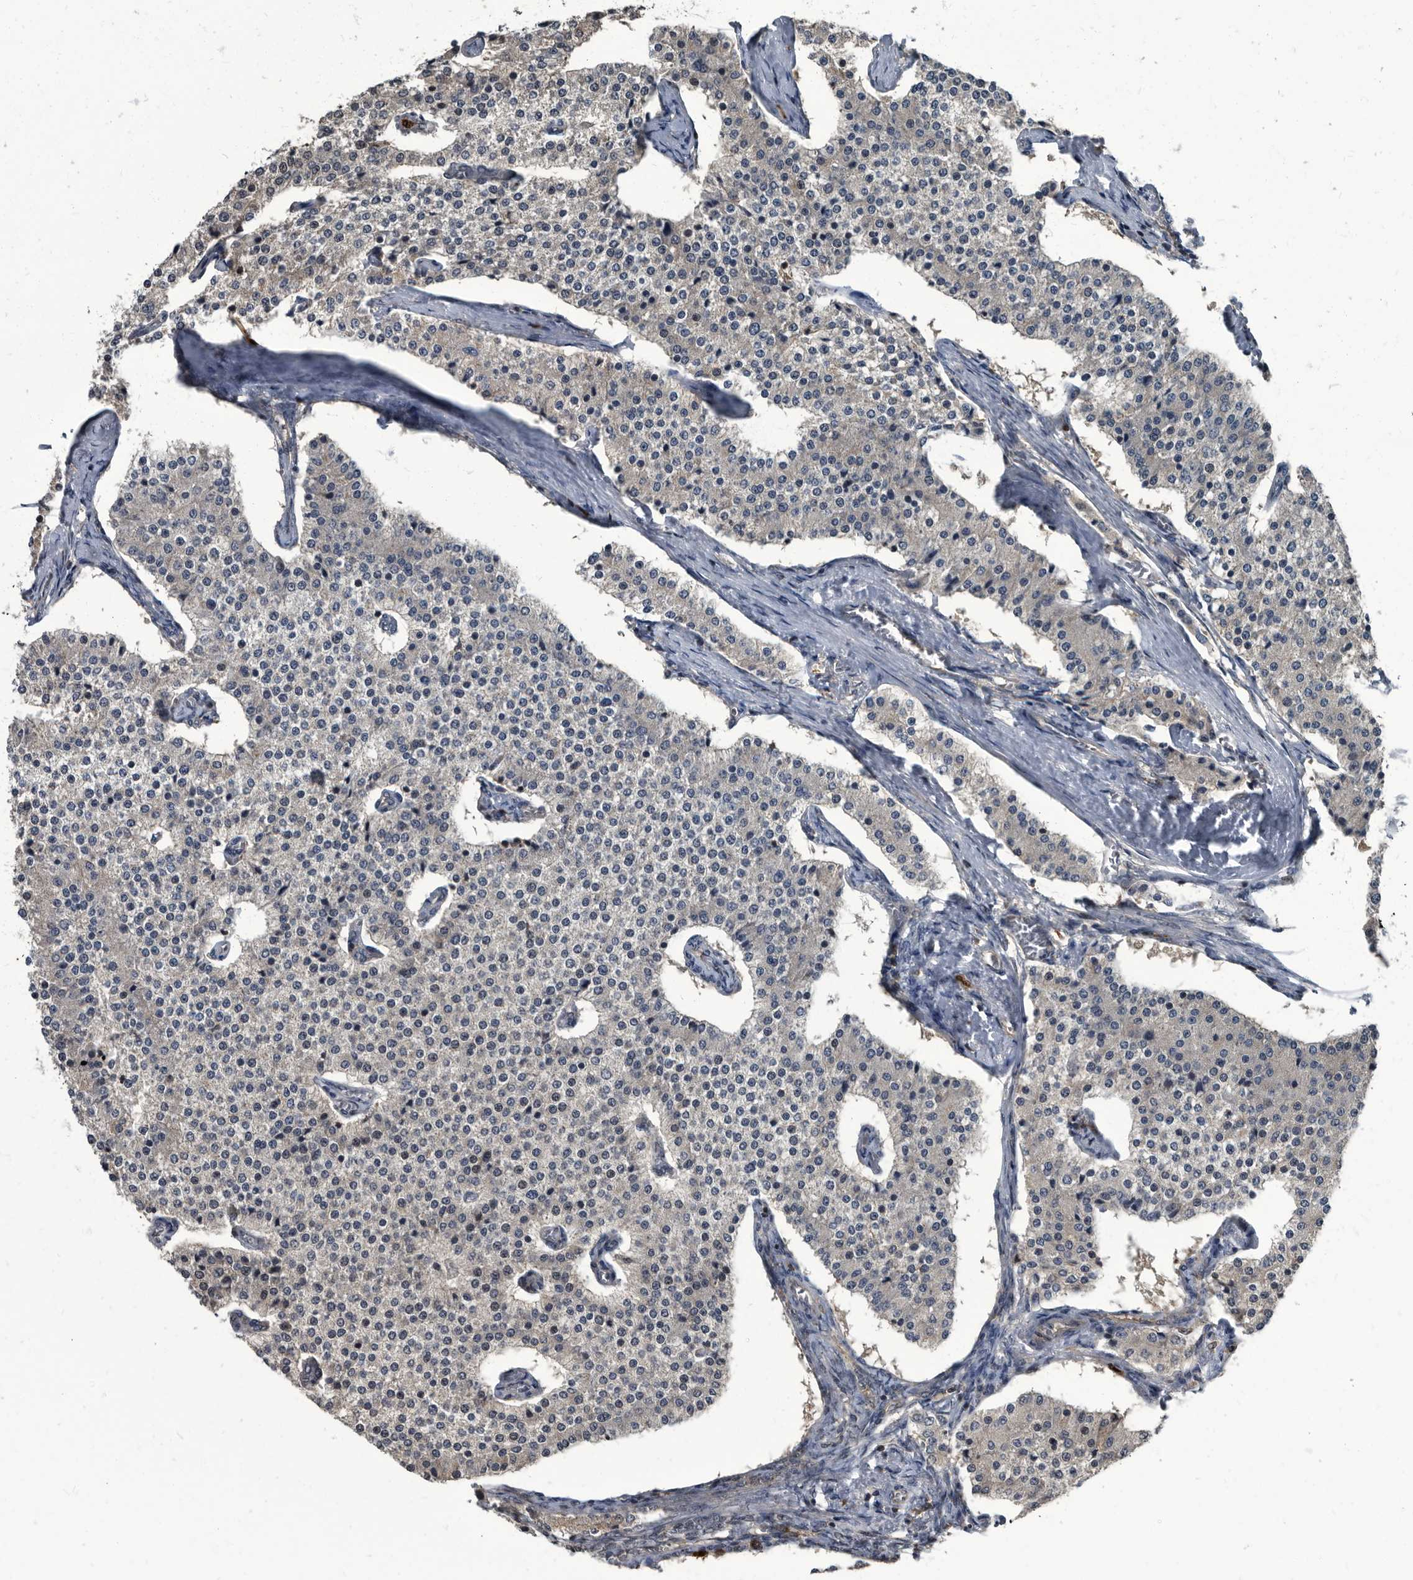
{"staining": {"intensity": "negative", "quantity": "none", "location": "none"}, "tissue": "carcinoid", "cell_type": "Tumor cells", "image_type": "cancer", "snomed": [{"axis": "morphology", "description": "Carcinoid, malignant, NOS"}, {"axis": "topography", "description": "Colon"}], "caption": "Human carcinoid stained for a protein using immunohistochemistry (IHC) displays no expression in tumor cells.", "gene": "CDV3", "patient": {"sex": "female", "age": 52}}